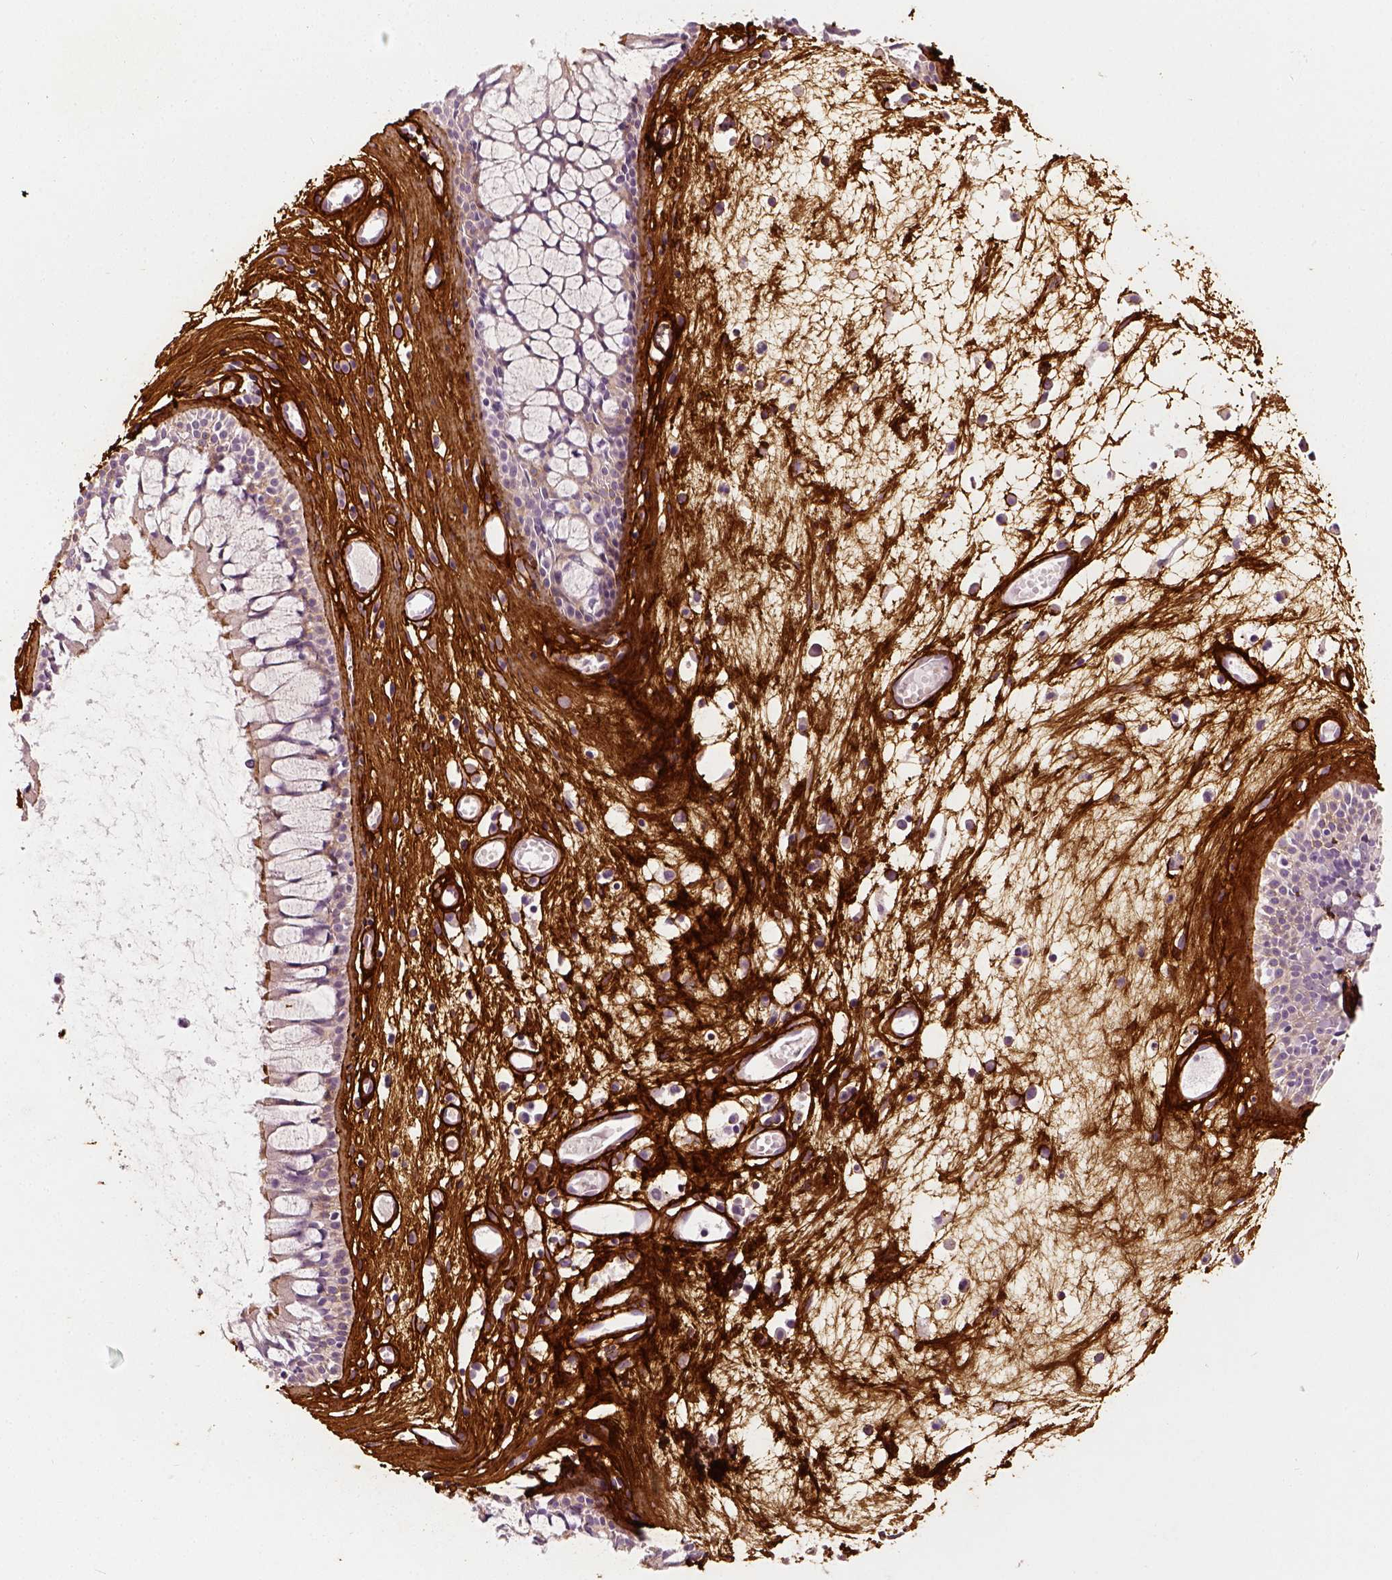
{"staining": {"intensity": "negative", "quantity": "none", "location": "none"}, "tissue": "nasopharynx", "cell_type": "Respiratory epithelial cells", "image_type": "normal", "snomed": [{"axis": "morphology", "description": "Normal tissue, NOS"}, {"axis": "topography", "description": "Nasopharynx"}], "caption": "A histopathology image of nasopharynx stained for a protein displays no brown staining in respiratory epithelial cells.", "gene": "COL6A2", "patient": {"sex": "male", "age": 31}}